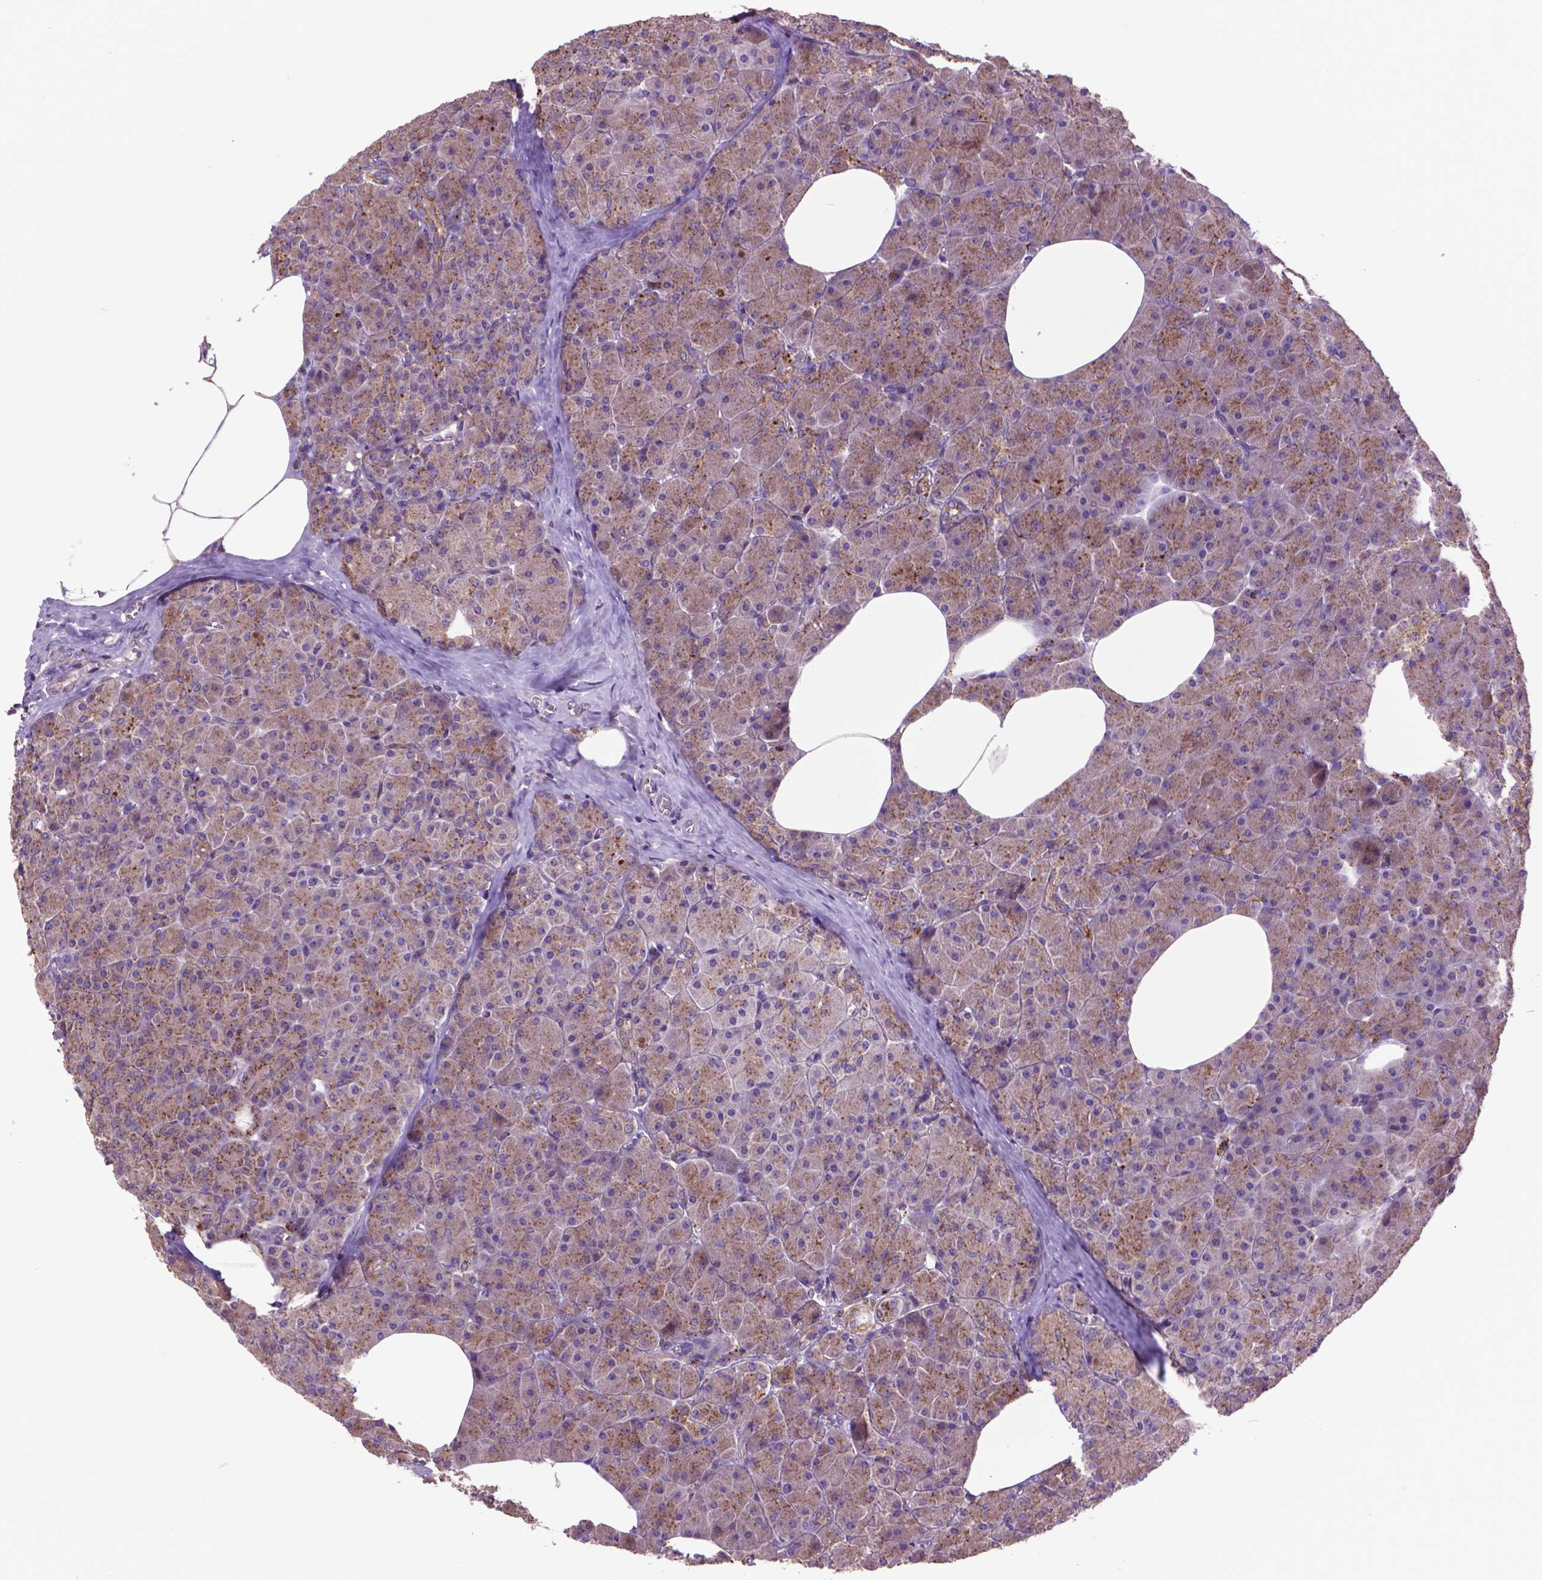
{"staining": {"intensity": "moderate", "quantity": "25%-75%", "location": "cytoplasmic/membranous"}, "tissue": "pancreas", "cell_type": "Exocrine glandular cells", "image_type": "normal", "snomed": [{"axis": "morphology", "description": "Normal tissue, NOS"}, {"axis": "topography", "description": "Pancreas"}], "caption": "Immunohistochemistry (IHC) (DAB (3,3'-diaminobenzidine)) staining of benign human pancreas displays moderate cytoplasmic/membranous protein positivity in approximately 25%-75% of exocrine glandular cells.", "gene": "GLB1", "patient": {"sex": "female", "age": 45}}